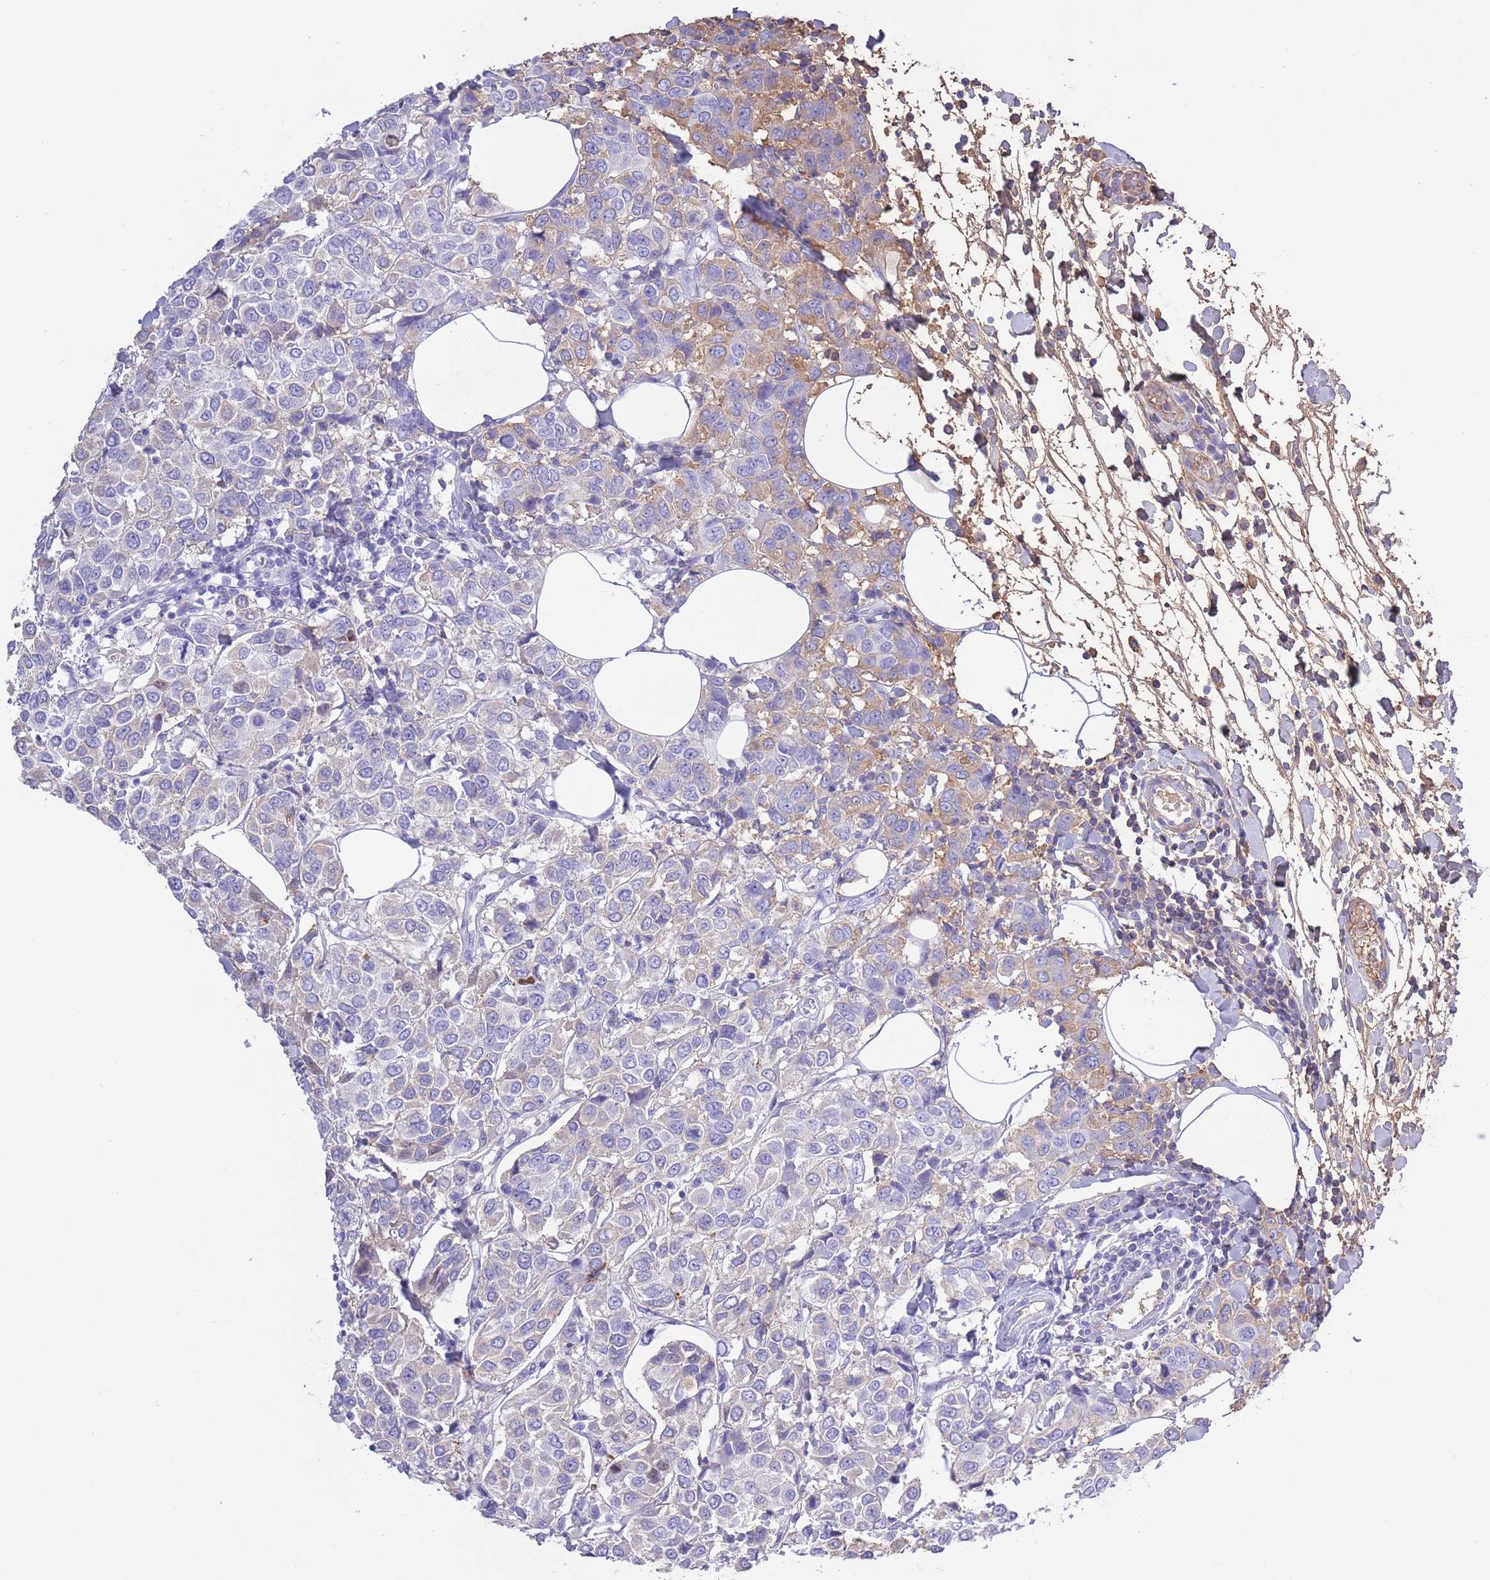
{"staining": {"intensity": "moderate", "quantity": "<25%", "location": "cytoplasmic/membranous"}, "tissue": "breast cancer", "cell_type": "Tumor cells", "image_type": "cancer", "snomed": [{"axis": "morphology", "description": "Duct carcinoma"}, {"axis": "topography", "description": "Breast"}], "caption": "Immunohistochemistry of breast cancer demonstrates low levels of moderate cytoplasmic/membranous expression in about <25% of tumor cells.", "gene": "AP3S2", "patient": {"sex": "female", "age": 55}}